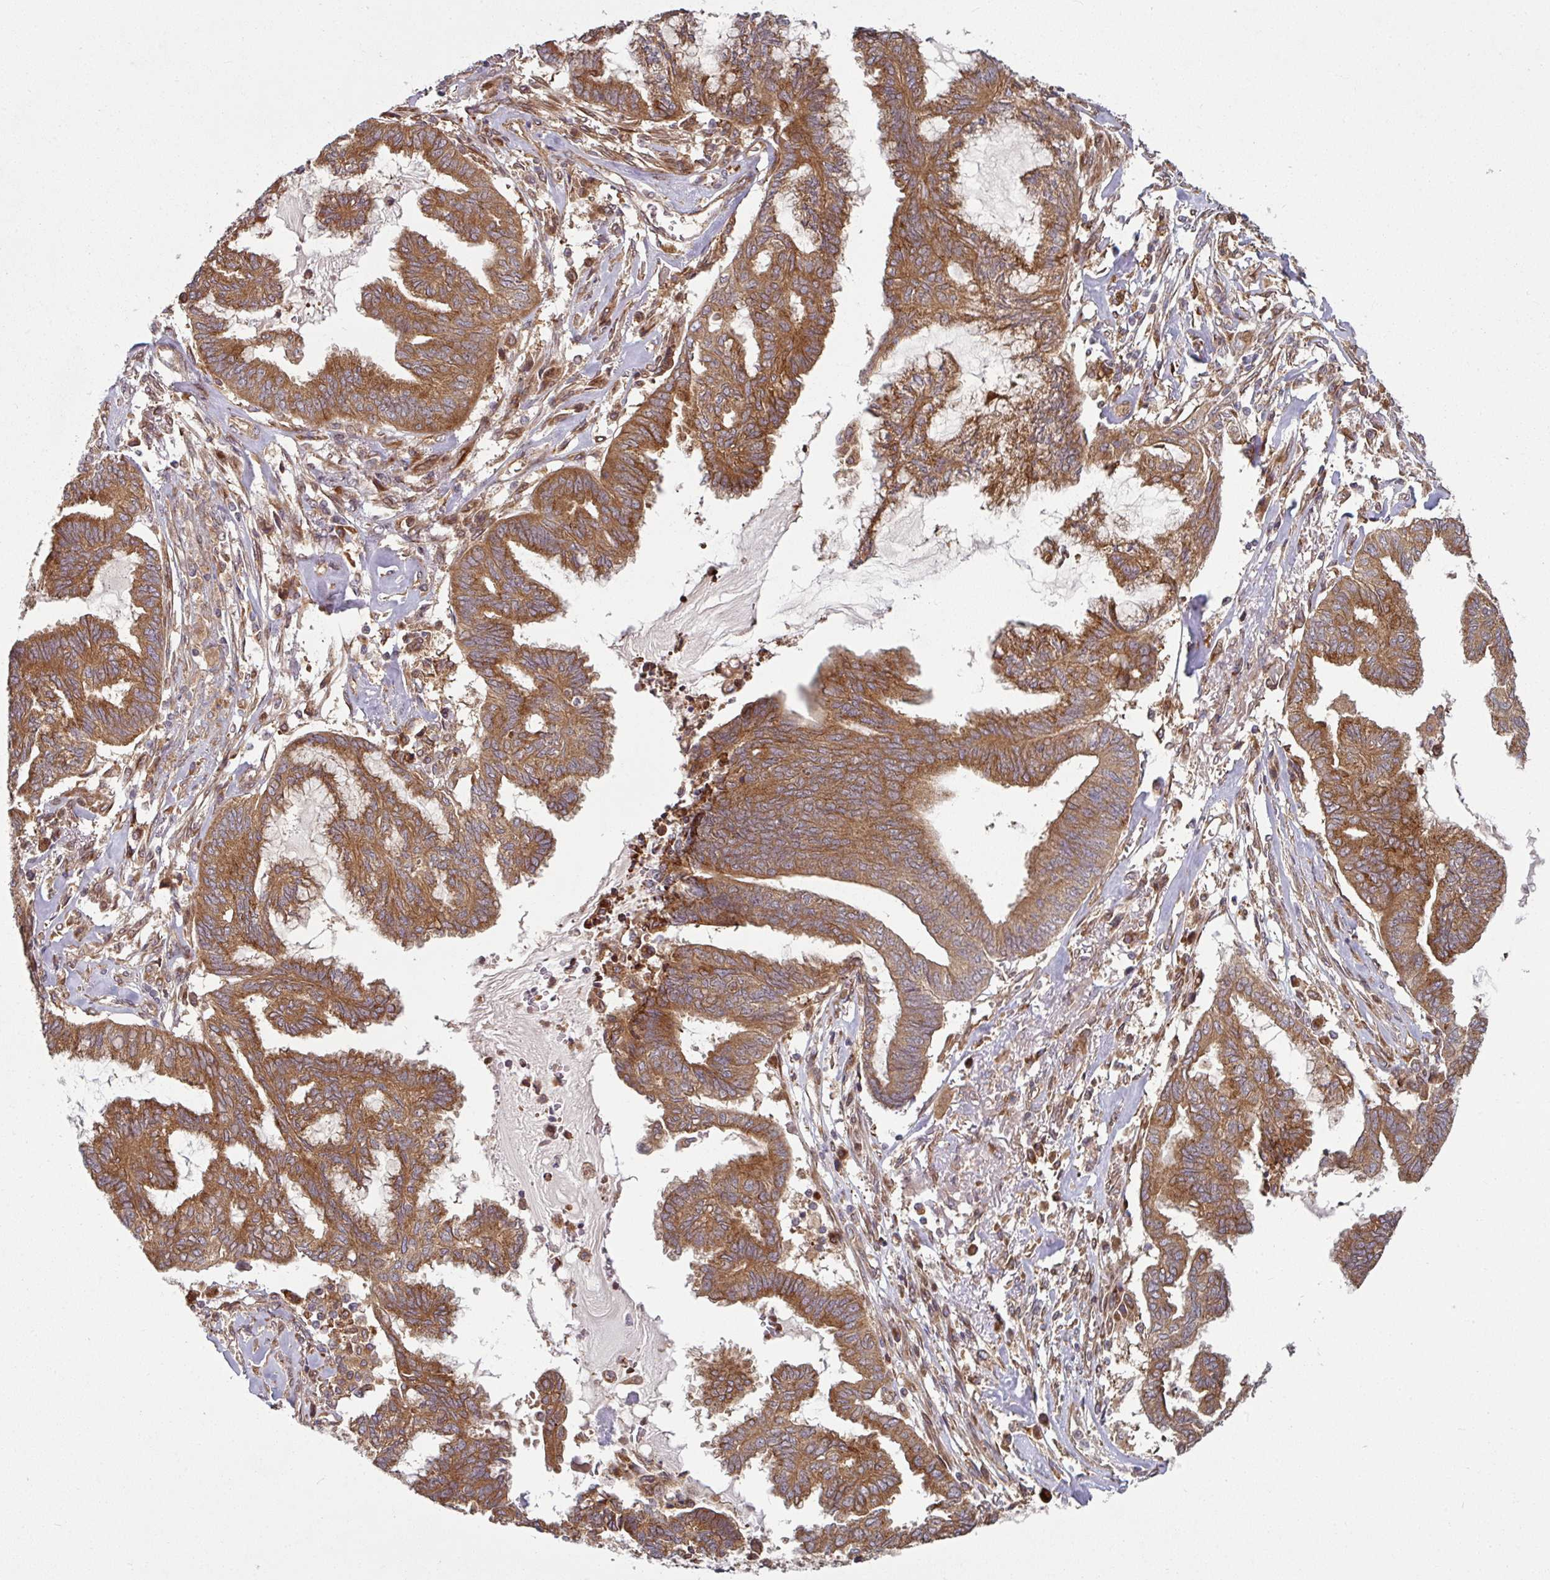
{"staining": {"intensity": "moderate", "quantity": ">75%", "location": "cytoplasmic/membranous"}, "tissue": "endometrial cancer", "cell_type": "Tumor cells", "image_type": "cancer", "snomed": [{"axis": "morphology", "description": "Adenocarcinoma, NOS"}, {"axis": "topography", "description": "Endometrium"}], "caption": "Protein expression analysis of endometrial cancer exhibits moderate cytoplasmic/membranous expression in approximately >75% of tumor cells. (Stains: DAB (3,3'-diaminobenzidine) in brown, nuclei in blue, Microscopy: brightfield microscopy at high magnification).", "gene": "RAB5A", "patient": {"sex": "female", "age": 86}}